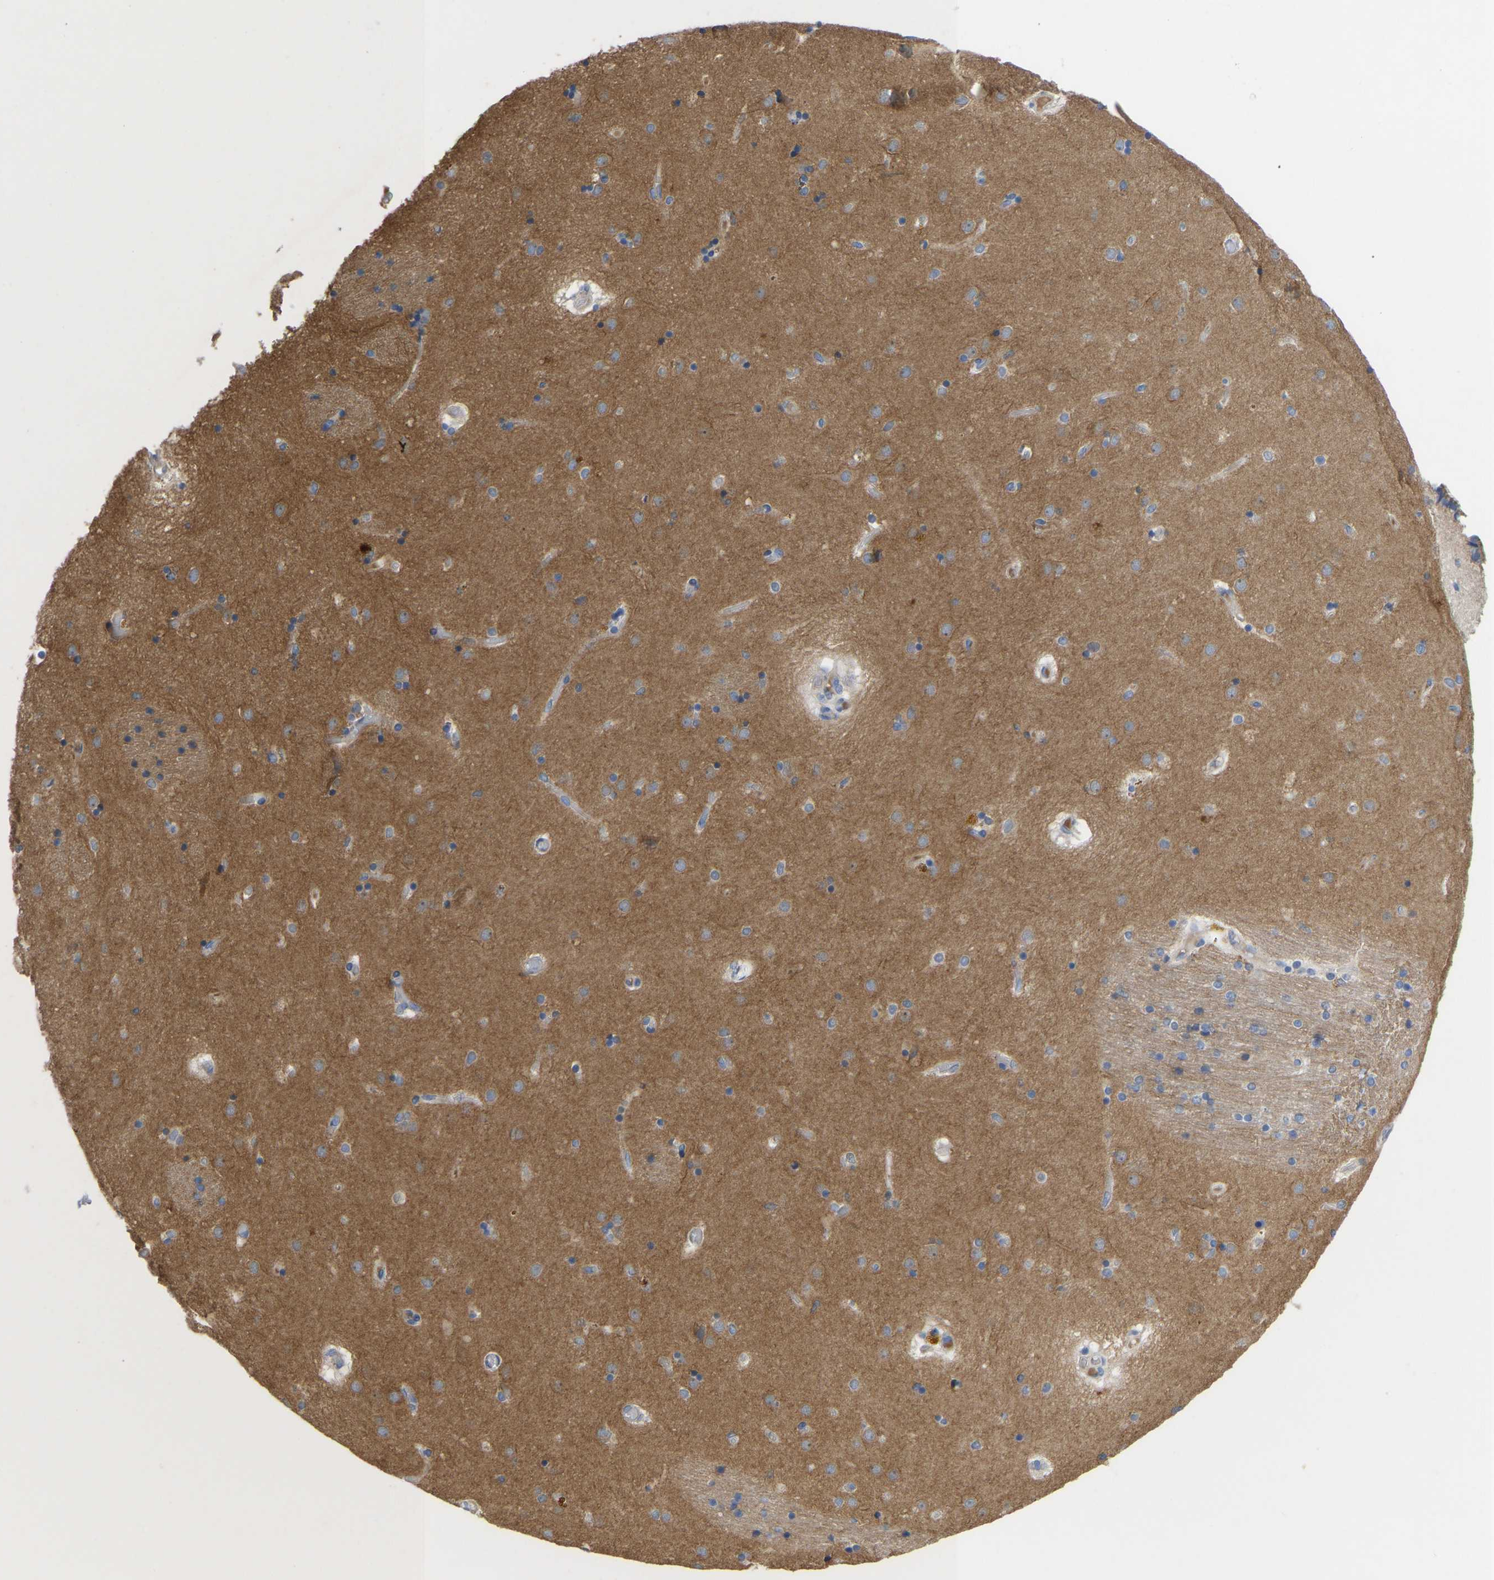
{"staining": {"intensity": "weak", "quantity": "25%-75%", "location": "cytoplasmic/membranous"}, "tissue": "caudate", "cell_type": "Glial cells", "image_type": "normal", "snomed": [{"axis": "morphology", "description": "Normal tissue, NOS"}, {"axis": "topography", "description": "Lateral ventricle wall"}], "caption": "A photomicrograph of caudate stained for a protein reveals weak cytoplasmic/membranous brown staining in glial cells. (Brightfield microscopy of DAB IHC at high magnification).", "gene": "ABCA10", "patient": {"sex": "male", "age": 70}}